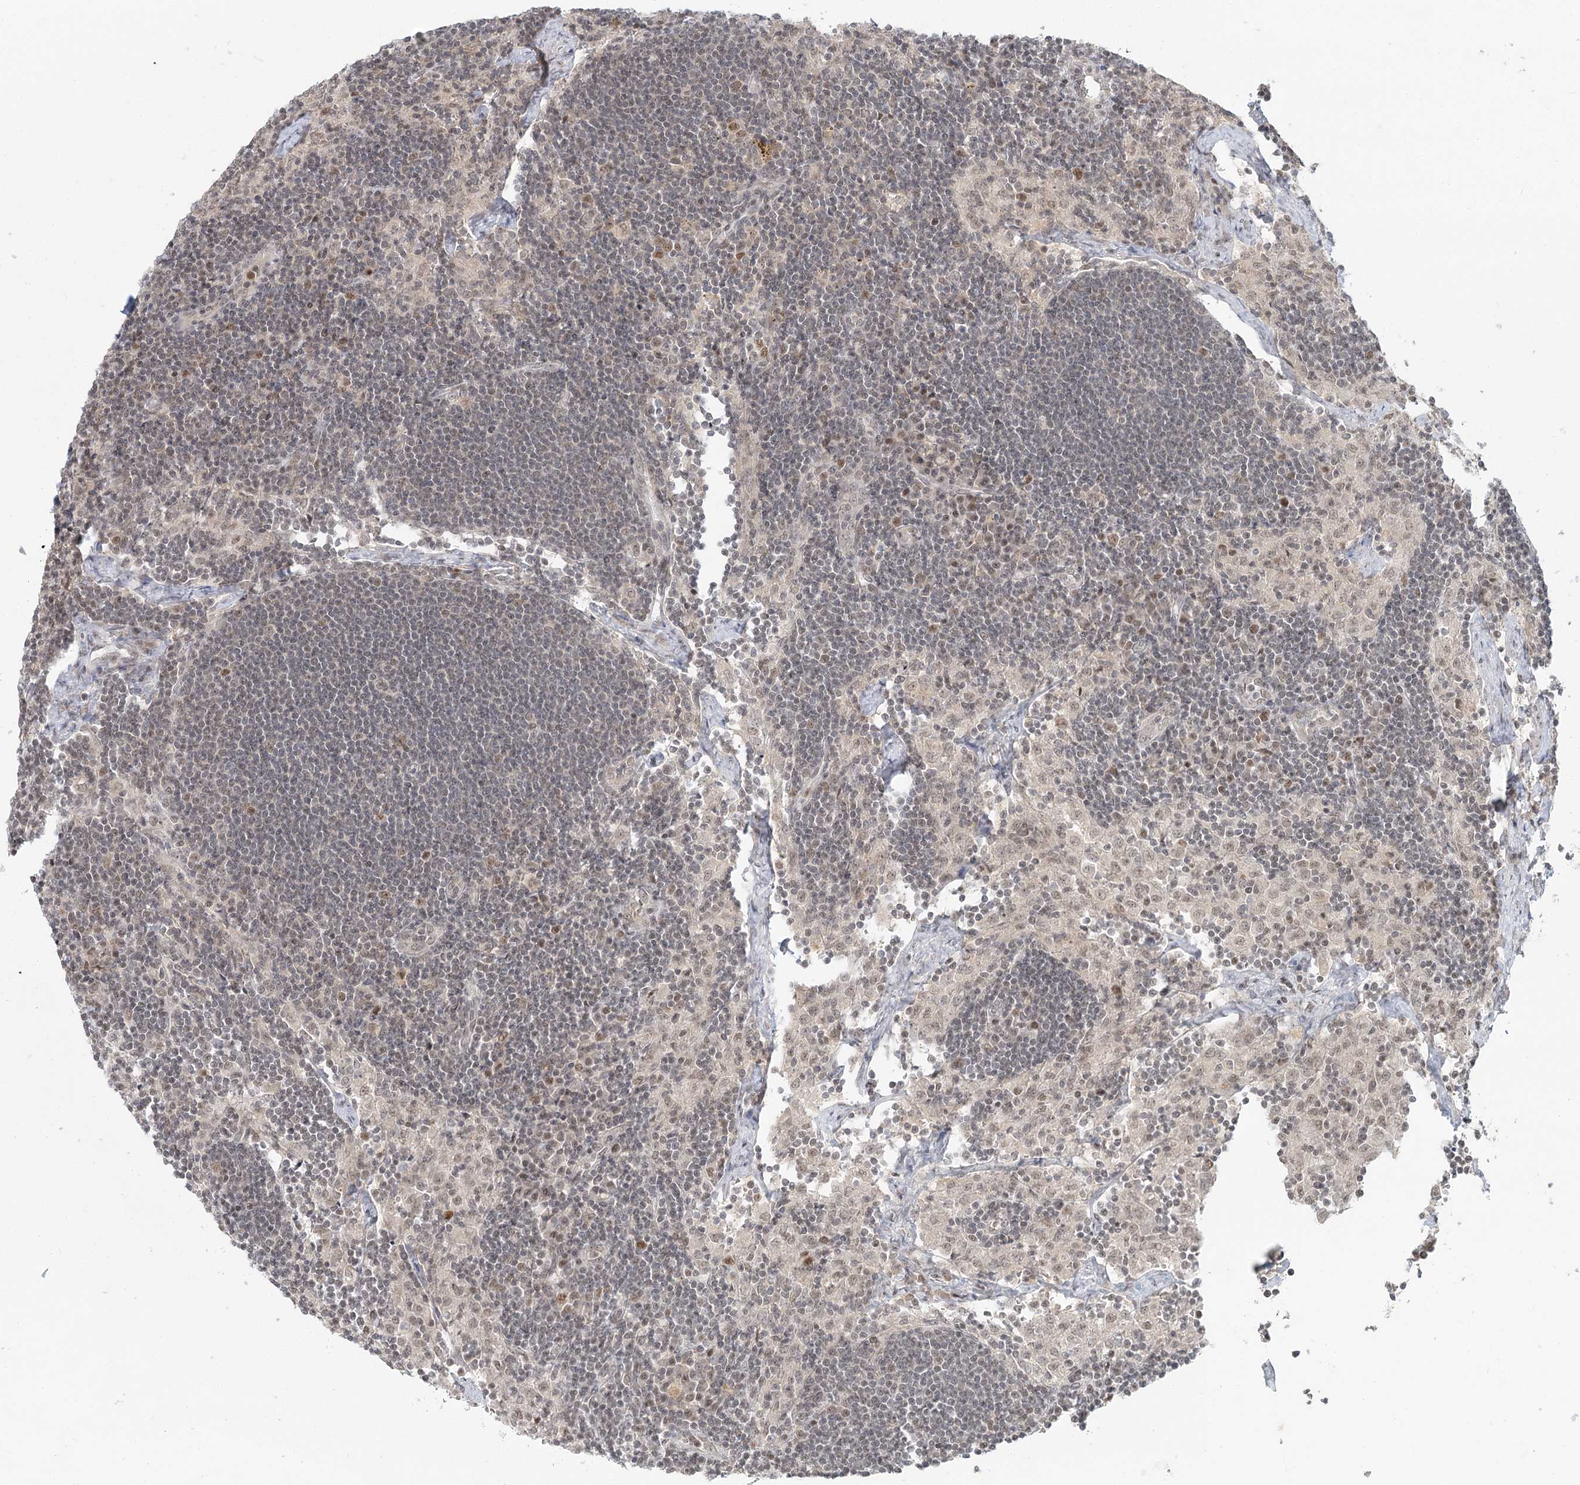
{"staining": {"intensity": "moderate", "quantity": "<25%", "location": "nuclear"}, "tissue": "lymph node", "cell_type": "Germinal center cells", "image_type": "normal", "snomed": [{"axis": "morphology", "description": "Normal tissue, NOS"}, {"axis": "topography", "description": "Lymph node"}], "caption": "Lymph node stained with immunohistochemistry (IHC) shows moderate nuclear positivity in about <25% of germinal center cells. (brown staining indicates protein expression, while blue staining denotes nuclei).", "gene": "R3HCC1L", "patient": {"sex": "male", "age": 24}}